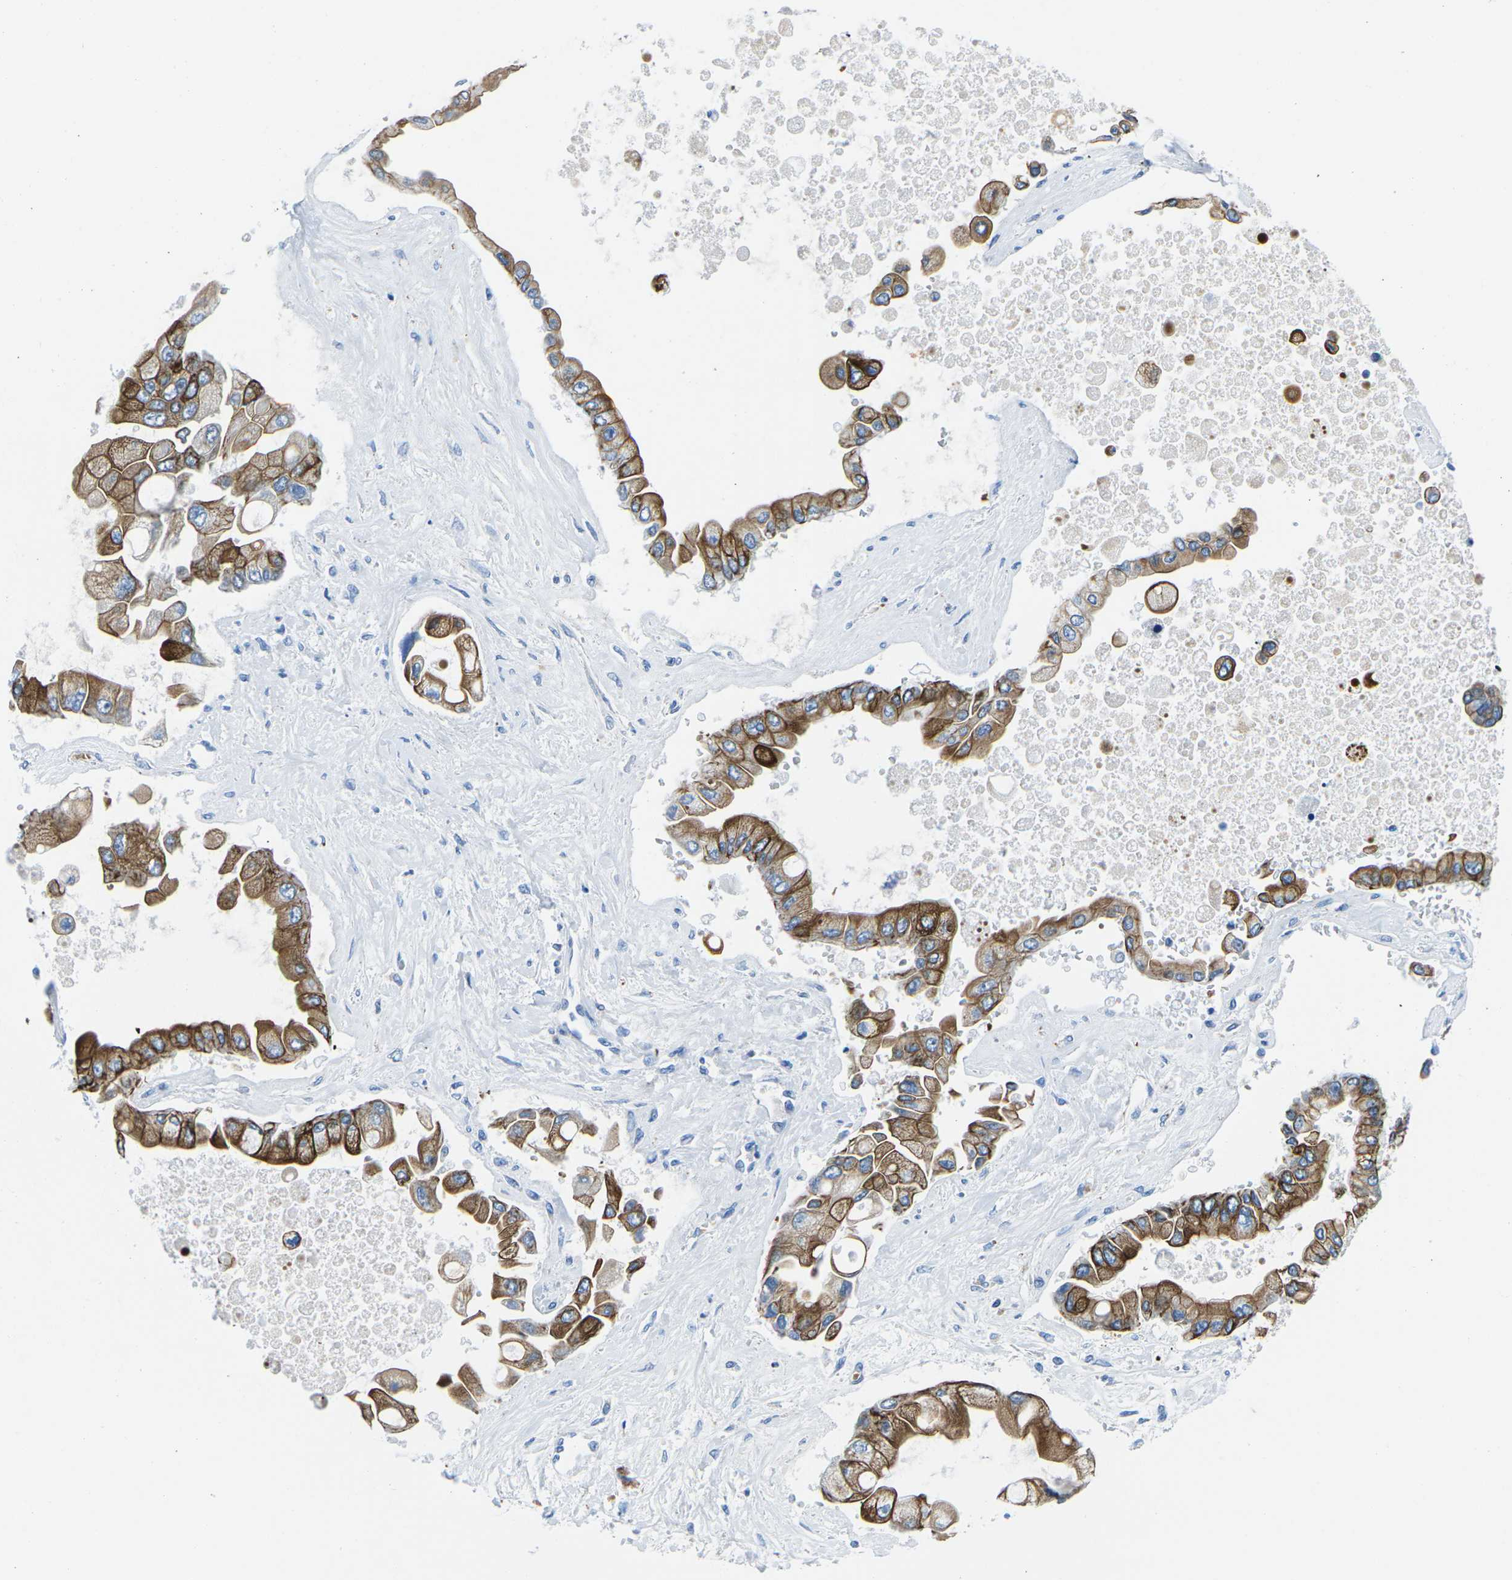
{"staining": {"intensity": "strong", "quantity": ">75%", "location": "cytoplasmic/membranous"}, "tissue": "liver cancer", "cell_type": "Tumor cells", "image_type": "cancer", "snomed": [{"axis": "morphology", "description": "Cholangiocarcinoma"}, {"axis": "topography", "description": "Liver"}], "caption": "This is a micrograph of immunohistochemistry staining of liver cancer (cholangiocarcinoma), which shows strong positivity in the cytoplasmic/membranous of tumor cells.", "gene": "TM6SF1", "patient": {"sex": "male", "age": 50}}